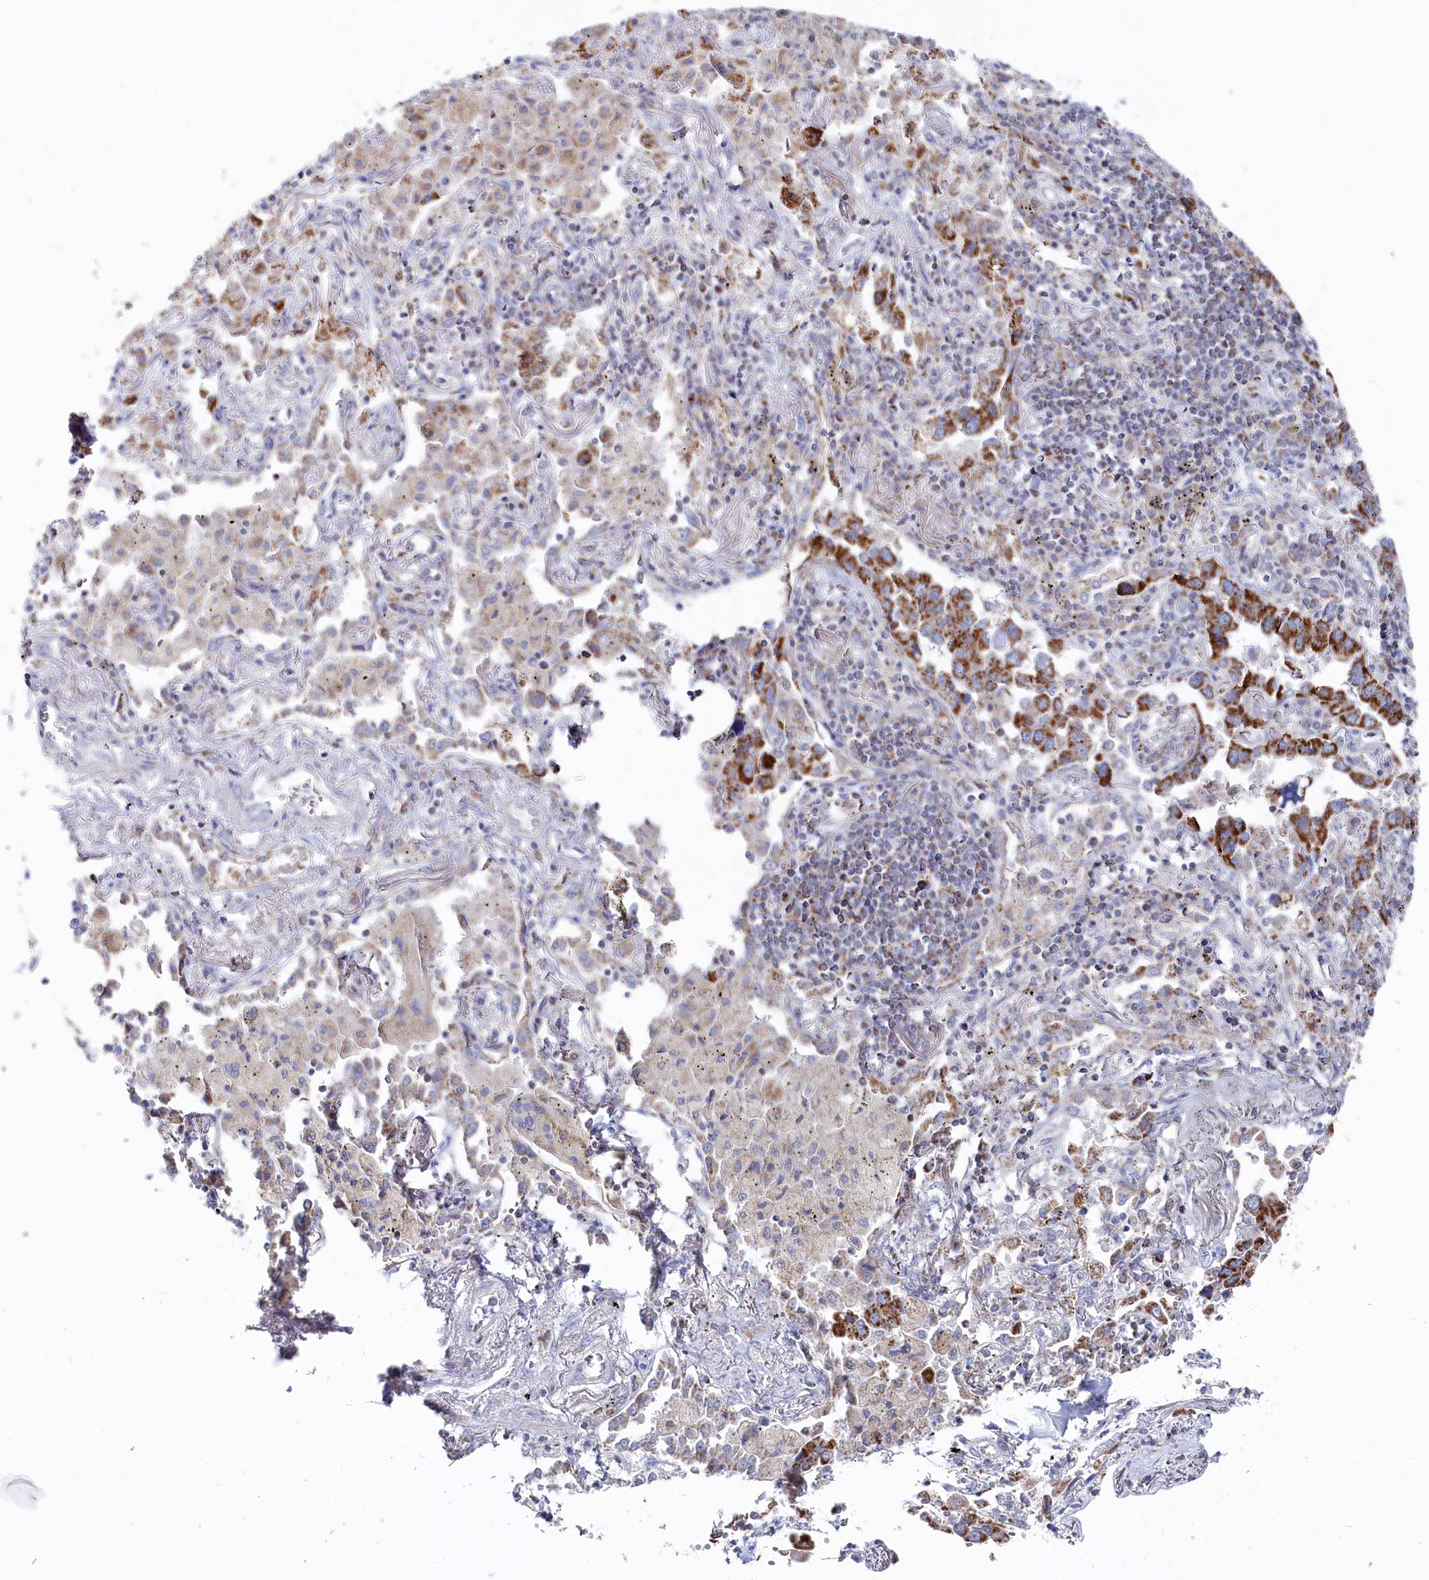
{"staining": {"intensity": "strong", "quantity": ">75%", "location": "cytoplasmic/membranous"}, "tissue": "lung cancer", "cell_type": "Tumor cells", "image_type": "cancer", "snomed": [{"axis": "morphology", "description": "Adenocarcinoma, NOS"}, {"axis": "topography", "description": "Lung"}], "caption": "This histopathology image shows IHC staining of human lung adenocarcinoma, with high strong cytoplasmic/membranous expression in approximately >75% of tumor cells.", "gene": "GLS2", "patient": {"sex": "male", "age": 67}}